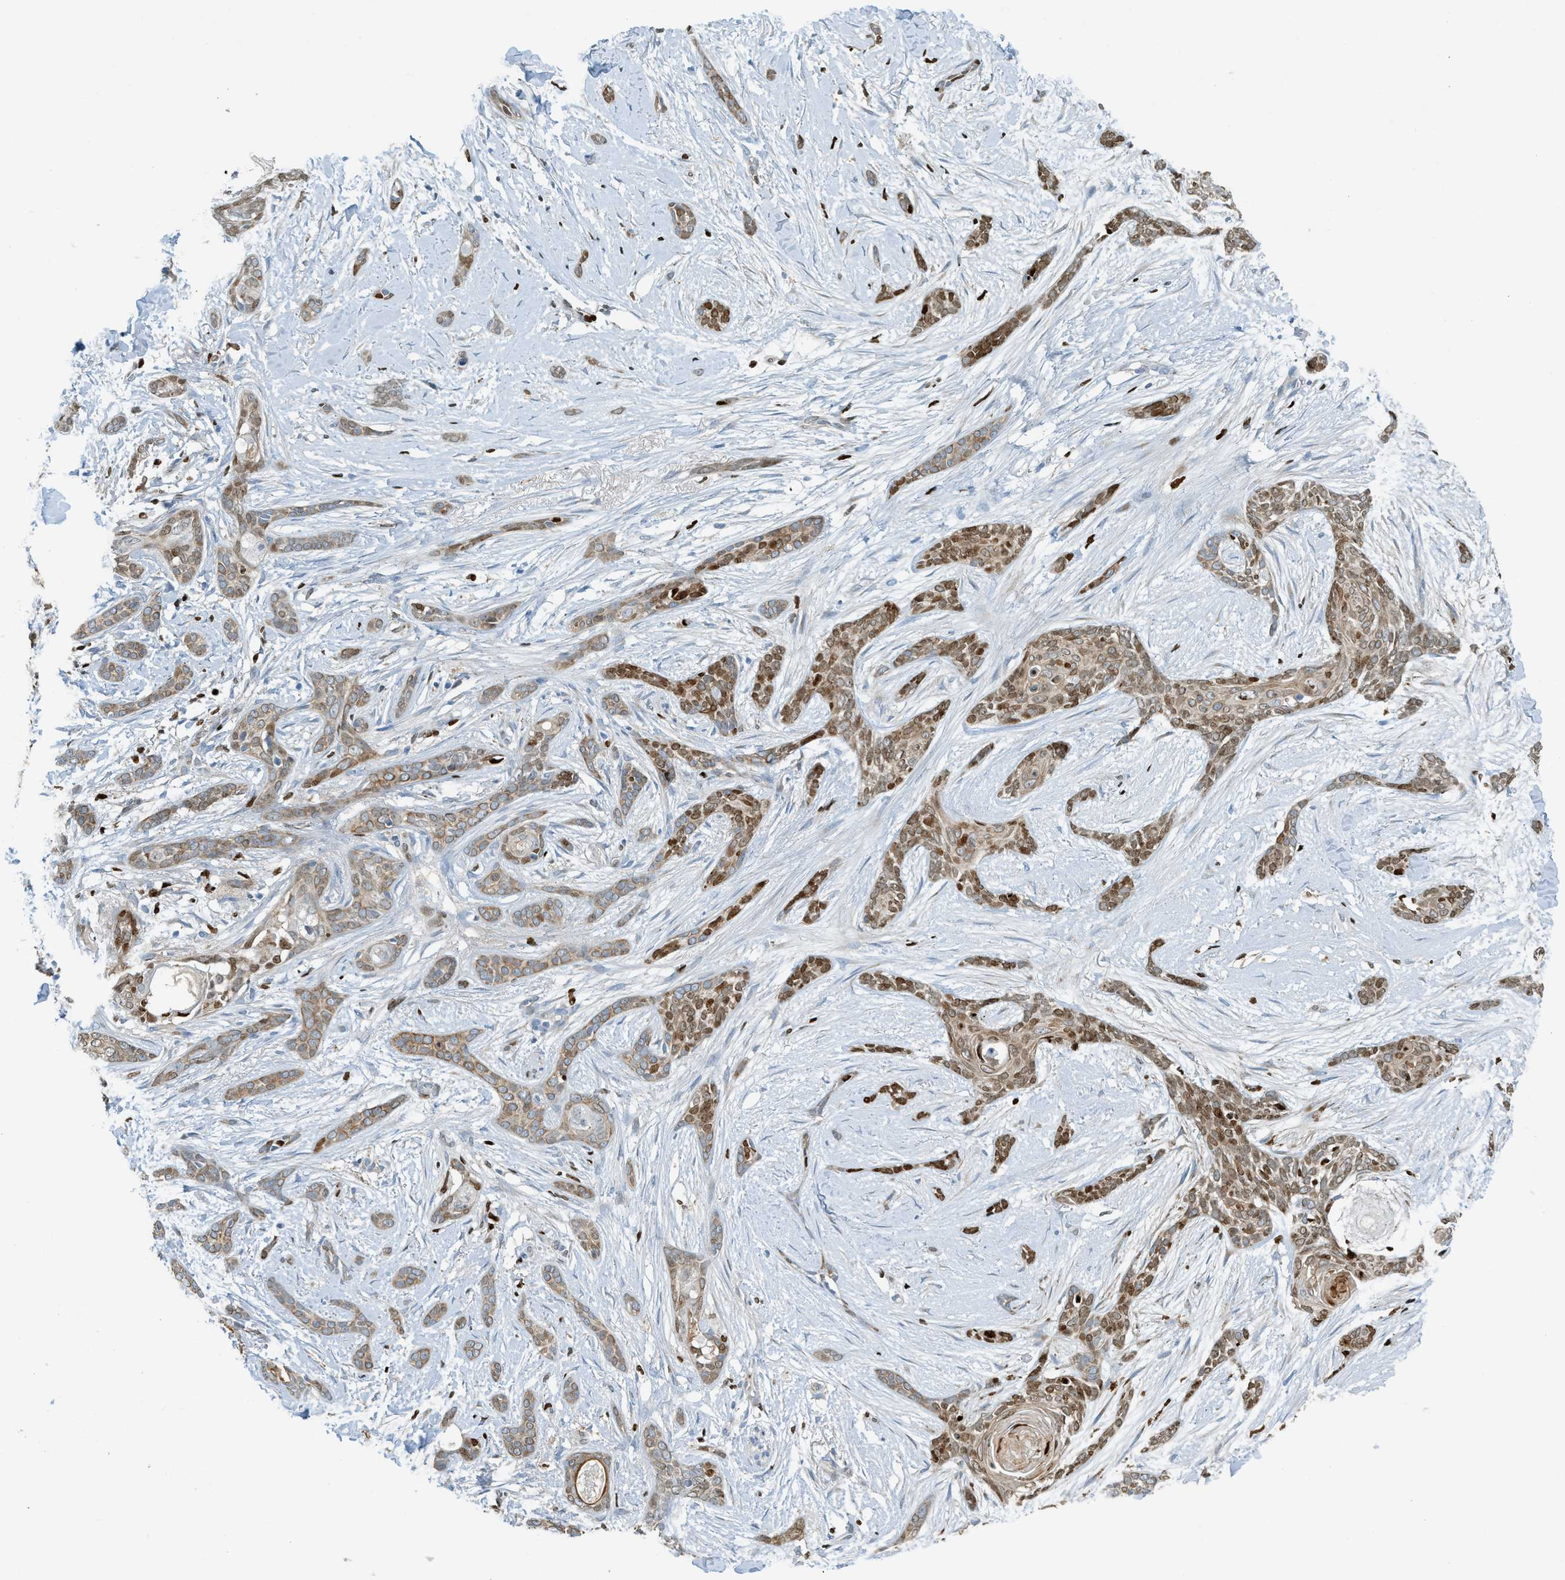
{"staining": {"intensity": "moderate", "quantity": "25%-75%", "location": "cytoplasmic/membranous,nuclear"}, "tissue": "skin cancer", "cell_type": "Tumor cells", "image_type": "cancer", "snomed": [{"axis": "morphology", "description": "Basal cell carcinoma"}, {"axis": "morphology", "description": "Adnexal tumor, benign"}, {"axis": "topography", "description": "Skin"}], "caption": "The photomicrograph demonstrates immunohistochemical staining of basal cell carcinoma (skin). There is moderate cytoplasmic/membranous and nuclear staining is identified in about 25%-75% of tumor cells. Nuclei are stained in blue.", "gene": "SH3D19", "patient": {"sex": "female", "age": 42}}